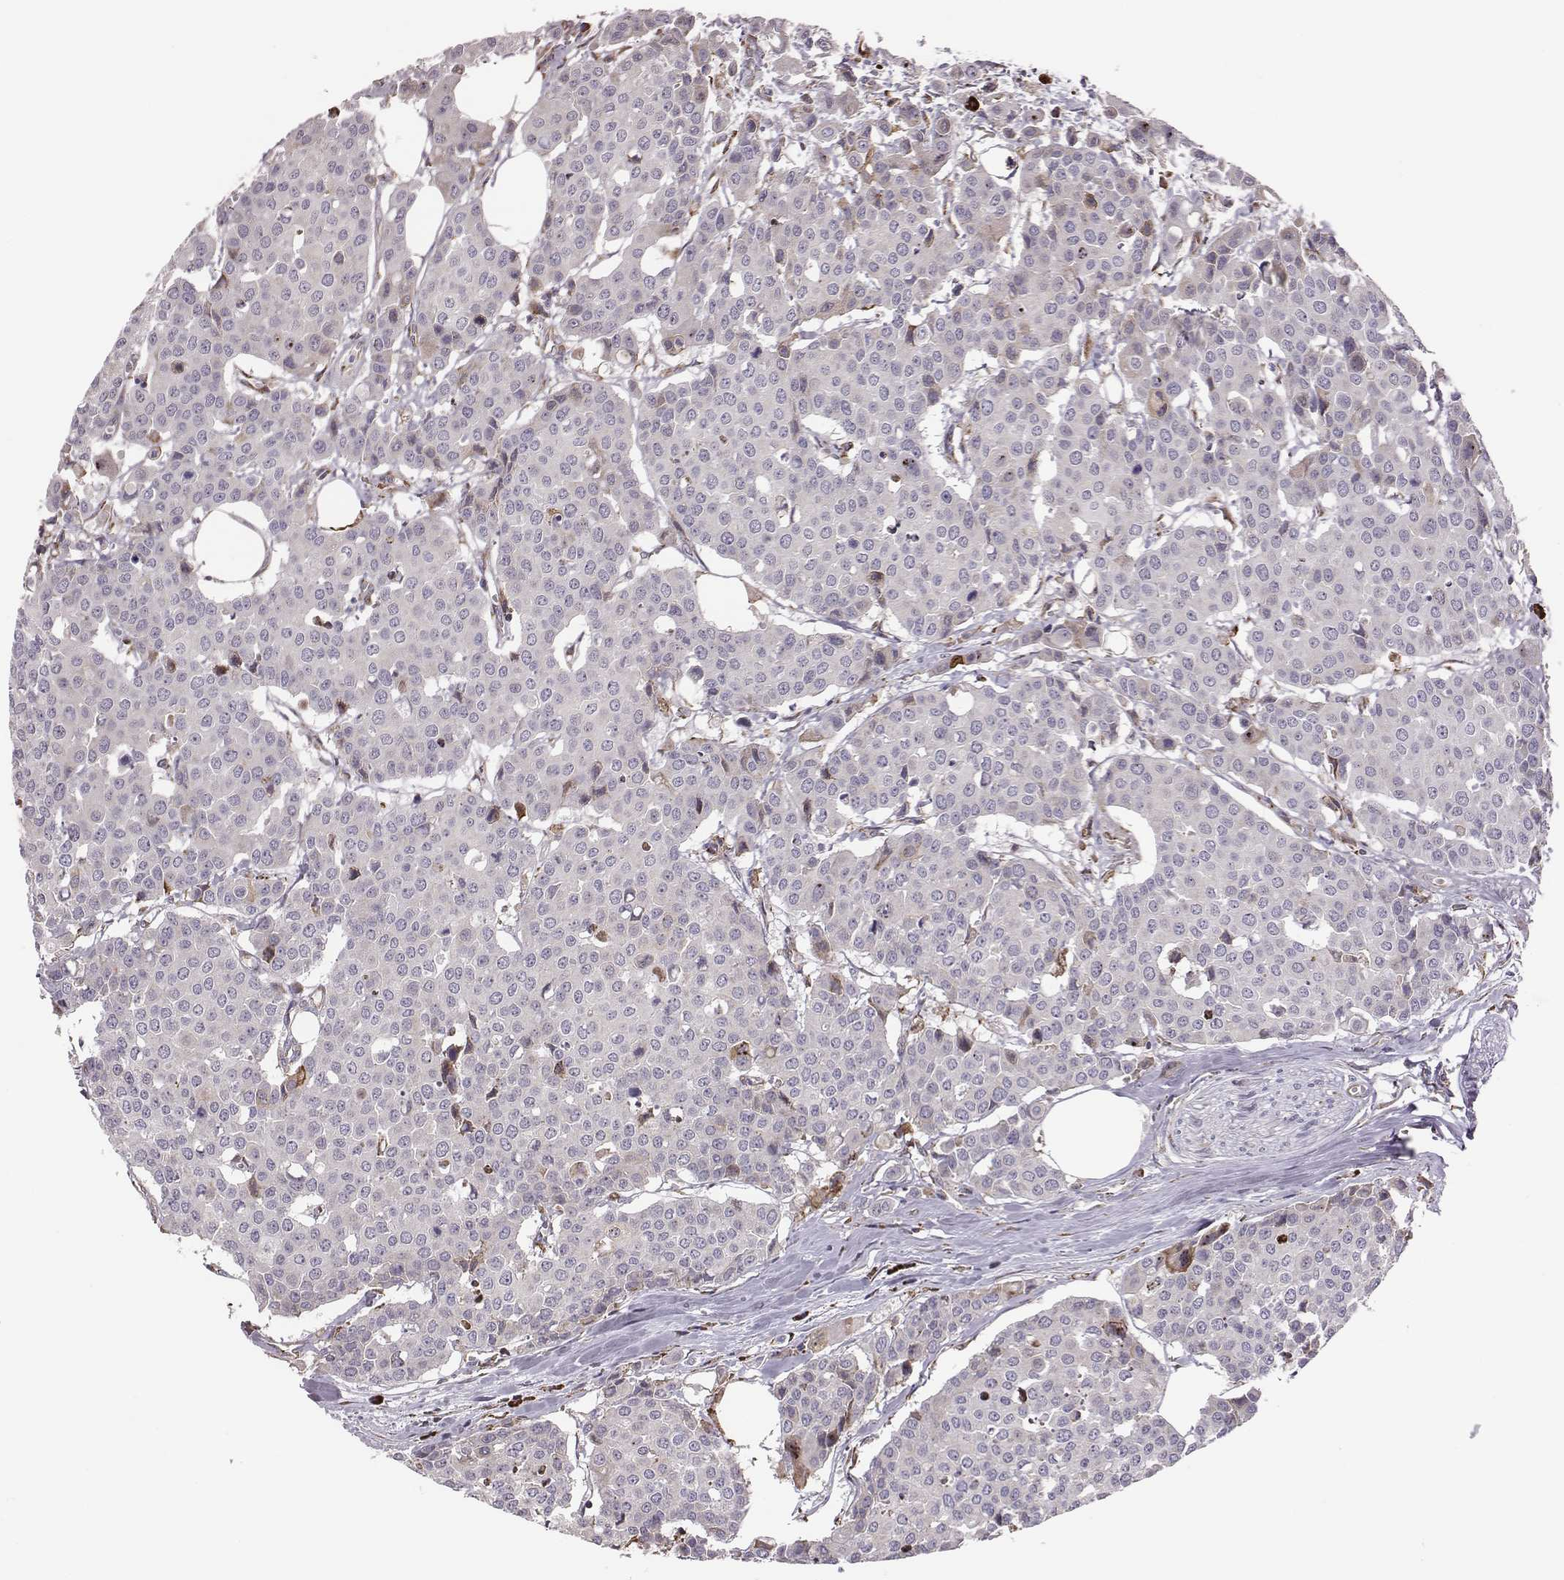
{"staining": {"intensity": "negative", "quantity": "none", "location": "none"}, "tissue": "carcinoid", "cell_type": "Tumor cells", "image_type": "cancer", "snomed": [{"axis": "morphology", "description": "Carcinoid, malignant, NOS"}, {"axis": "topography", "description": "Colon"}], "caption": "Immunohistochemistry (IHC) of human malignant carcinoid exhibits no positivity in tumor cells. Brightfield microscopy of IHC stained with DAB (brown) and hematoxylin (blue), captured at high magnification.", "gene": "SELENOI", "patient": {"sex": "male", "age": 81}}